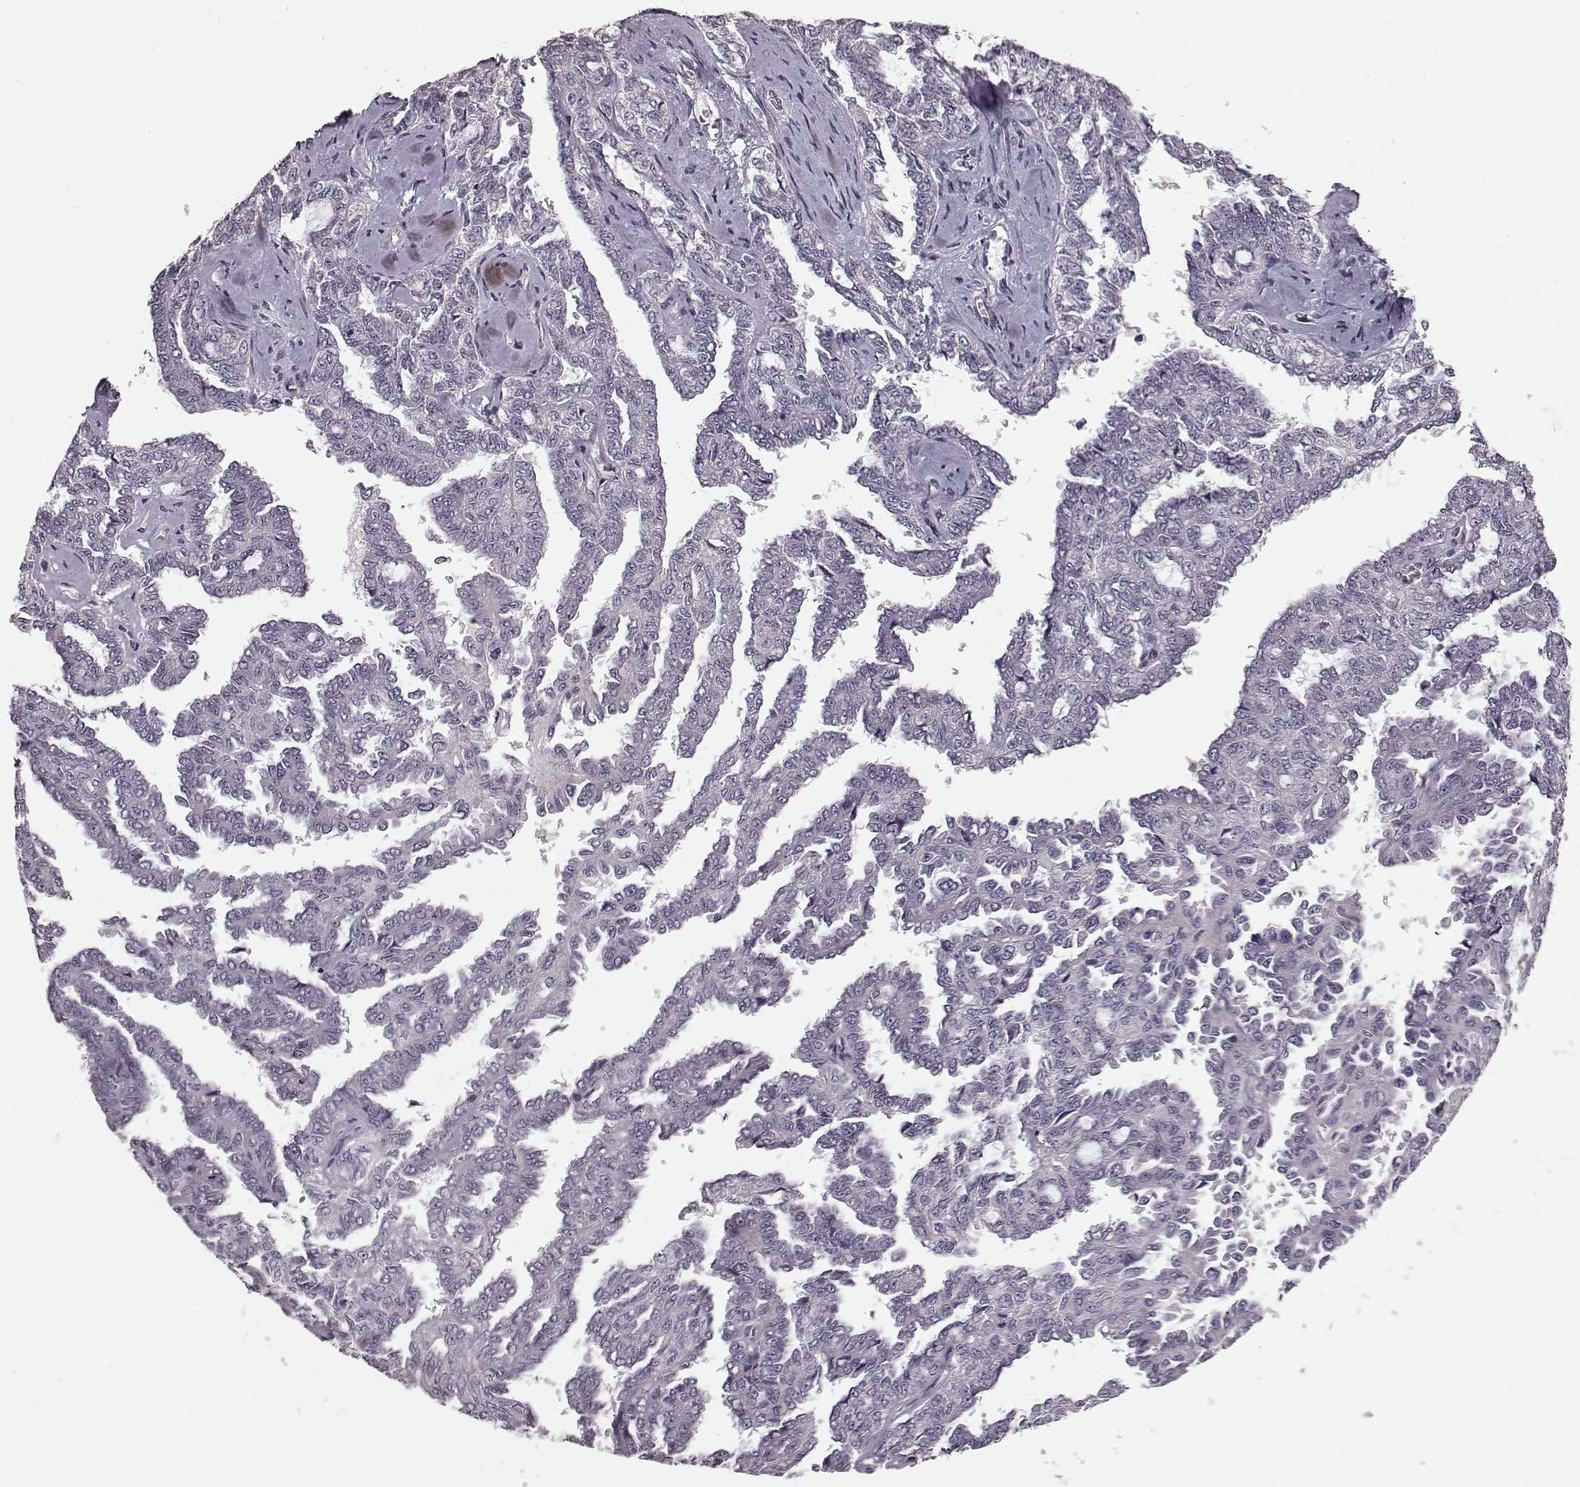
{"staining": {"intensity": "negative", "quantity": "none", "location": "none"}, "tissue": "ovarian cancer", "cell_type": "Tumor cells", "image_type": "cancer", "snomed": [{"axis": "morphology", "description": "Cystadenocarcinoma, serous, NOS"}, {"axis": "topography", "description": "Ovary"}], "caption": "Human serous cystadenocarcinoma (ovarian) stained for a protein using immunohistochemistry demonstrates no positivity in tumor cells.", "gene": "GPR50", "patient": {"sex": "female", "age": 71}}